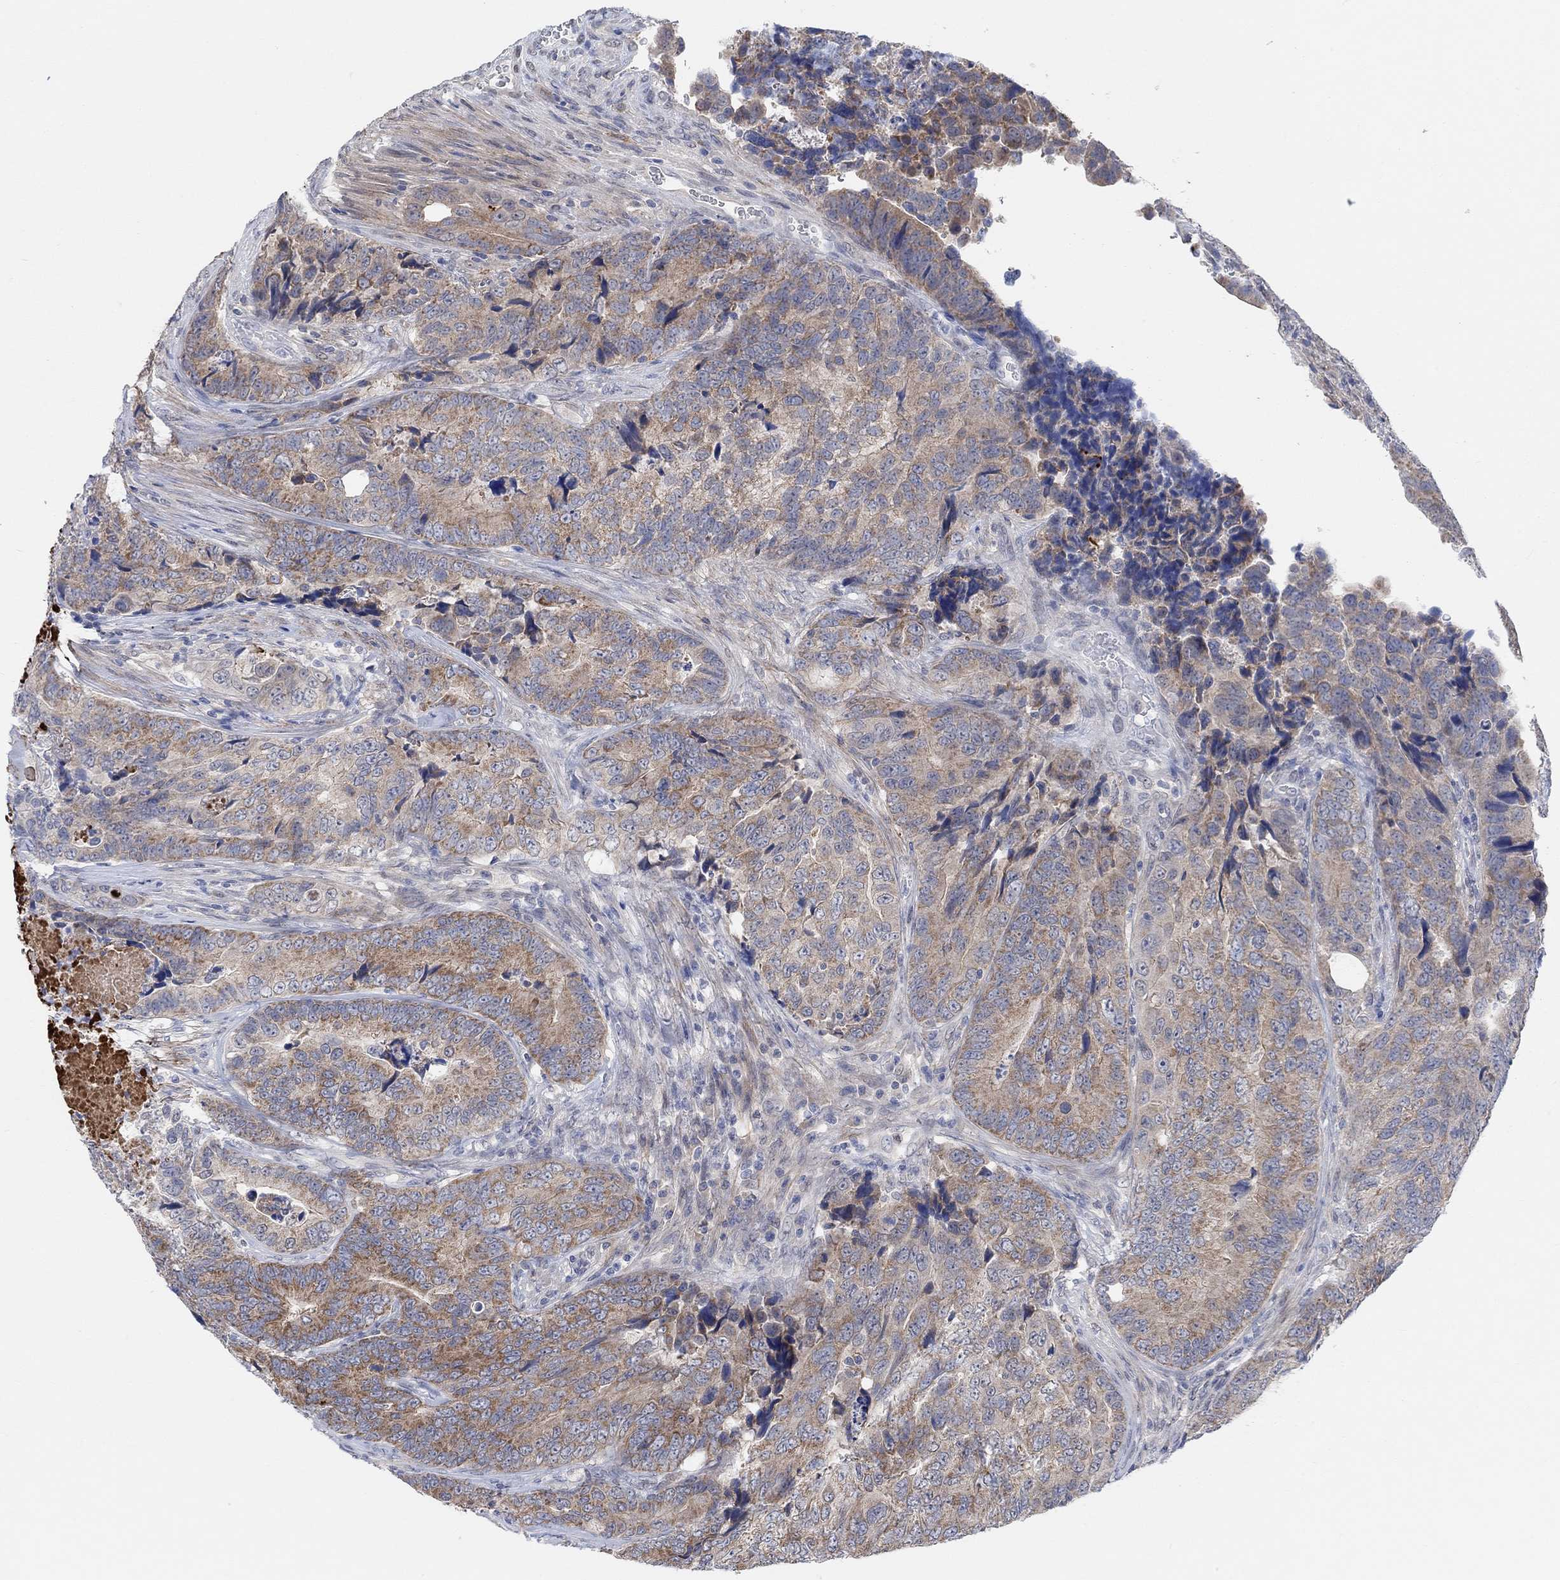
{"staining": {"intensity": "moderate", "quantity": "25%-75%", "location": "cytoplasmic/membranous"}, "tissue": "colorectal cancer", "cell_type": "Tumor cells", "image_type": "cancer", "snomed": [{"axis": "morphology", "description": "Adenocarcinoma, NOS"}, {"axis": "topography", "description": "Colon"}], "caption": "A brown stain highlights moderate cytoplasmic/membranous staining of a protein in adenocarcinoma (colorectal) tumor cells.", "gene": "RIMS1", "patient": {"sex": "female", "age": 72}}